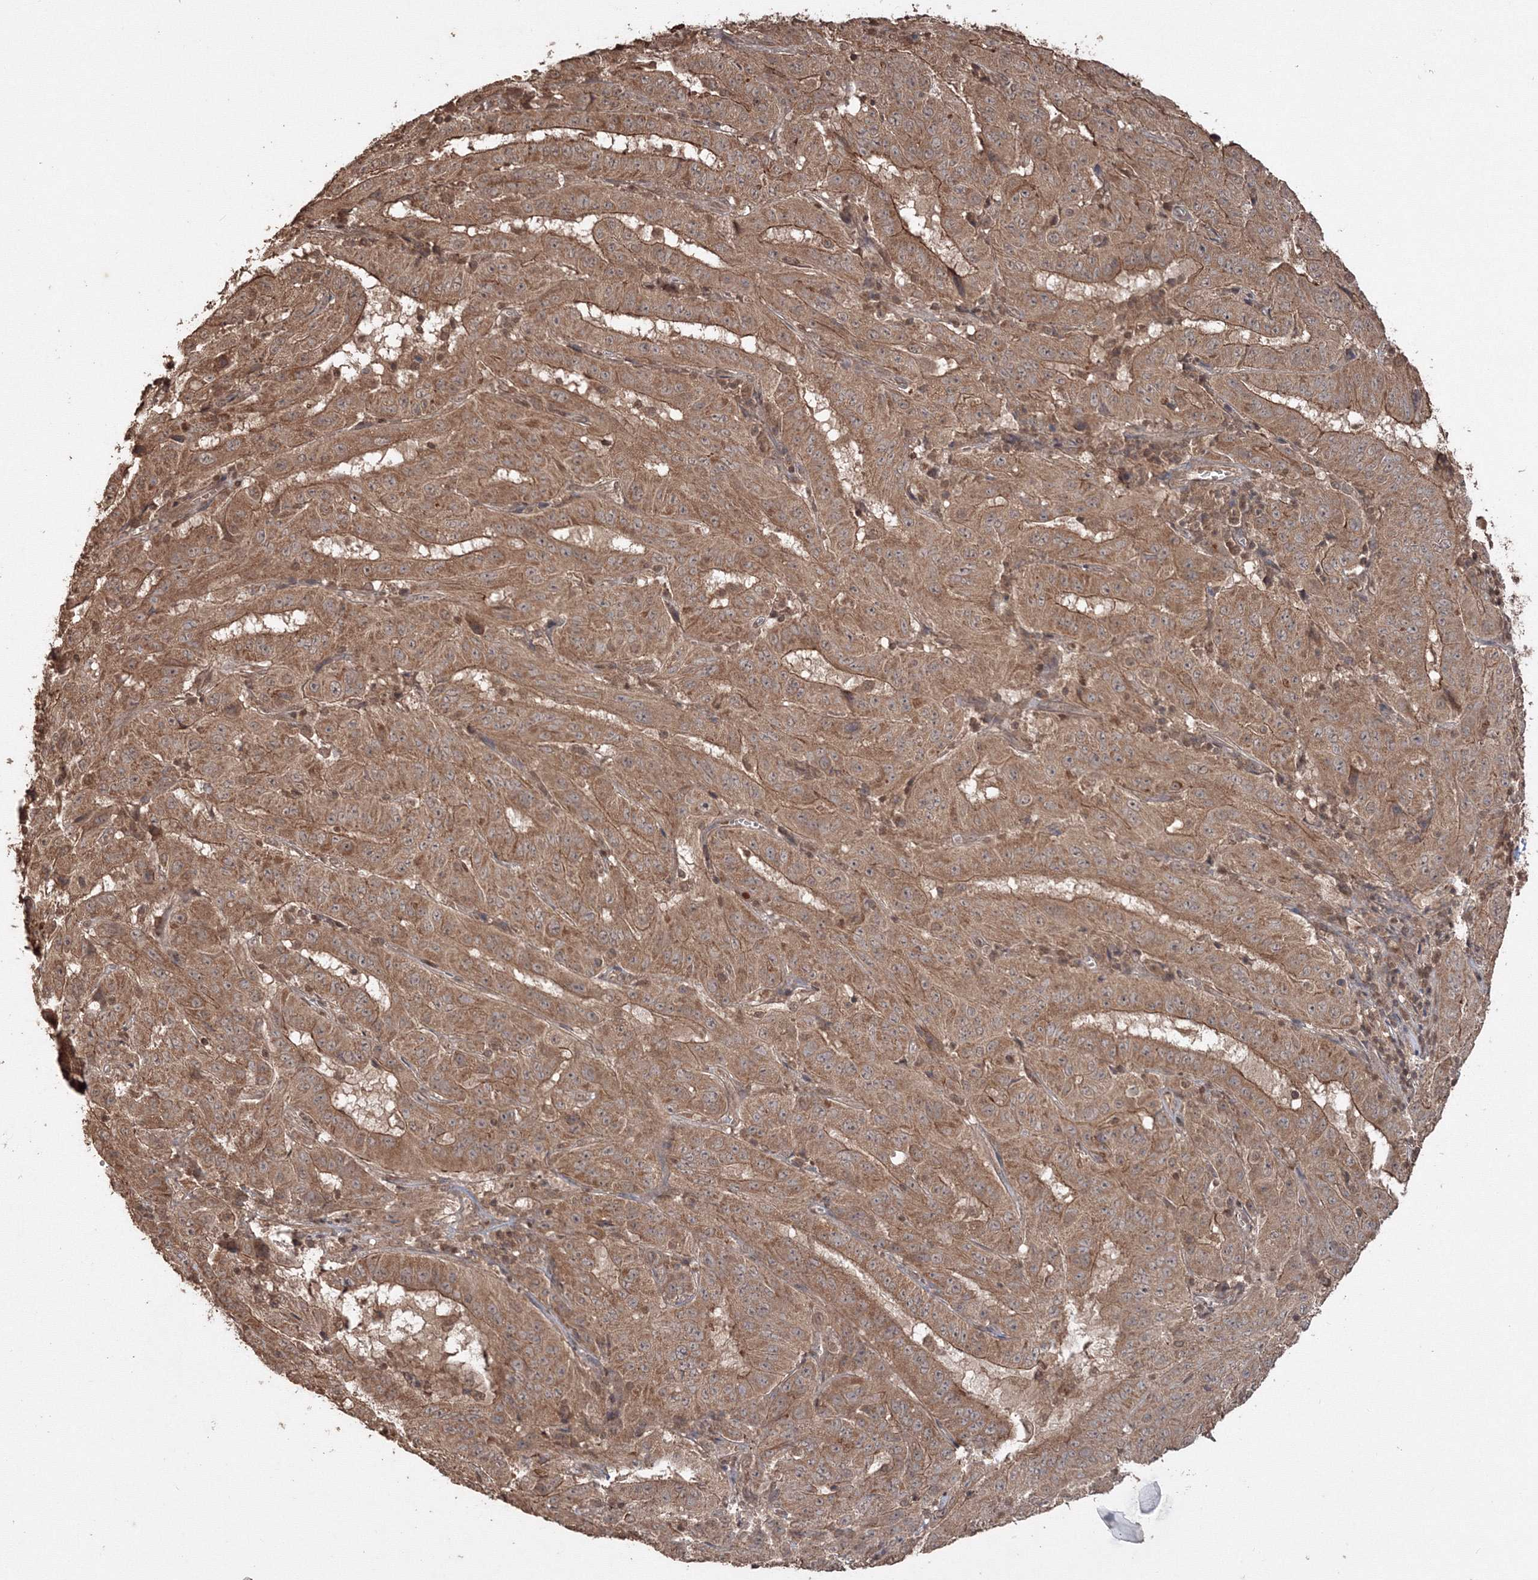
{"staining": {"intensity": "moderate", "quantity": ">75%", "location": "cytoplasmic/membranous"}, "tissue": "pancreatic cancer", "cell_type": "Tumor cells", "image_type": "cancer", "snomed": [{"axis": "morphology", "description": "Adenocarcinoma, NOS"}, {"axis": "topography", "description": "Pancreas"}], "caption": "Immunohistochemistry (IHC) image of pancreatic adenocarcinoma stained for a protein (brown), which demonstrates medium levels of moderate cytoplasmic/membranous staining in approximately >75% of tumor cells.", "gene": "CCDC122", "patient": {"sex": "male", "age": 63}}